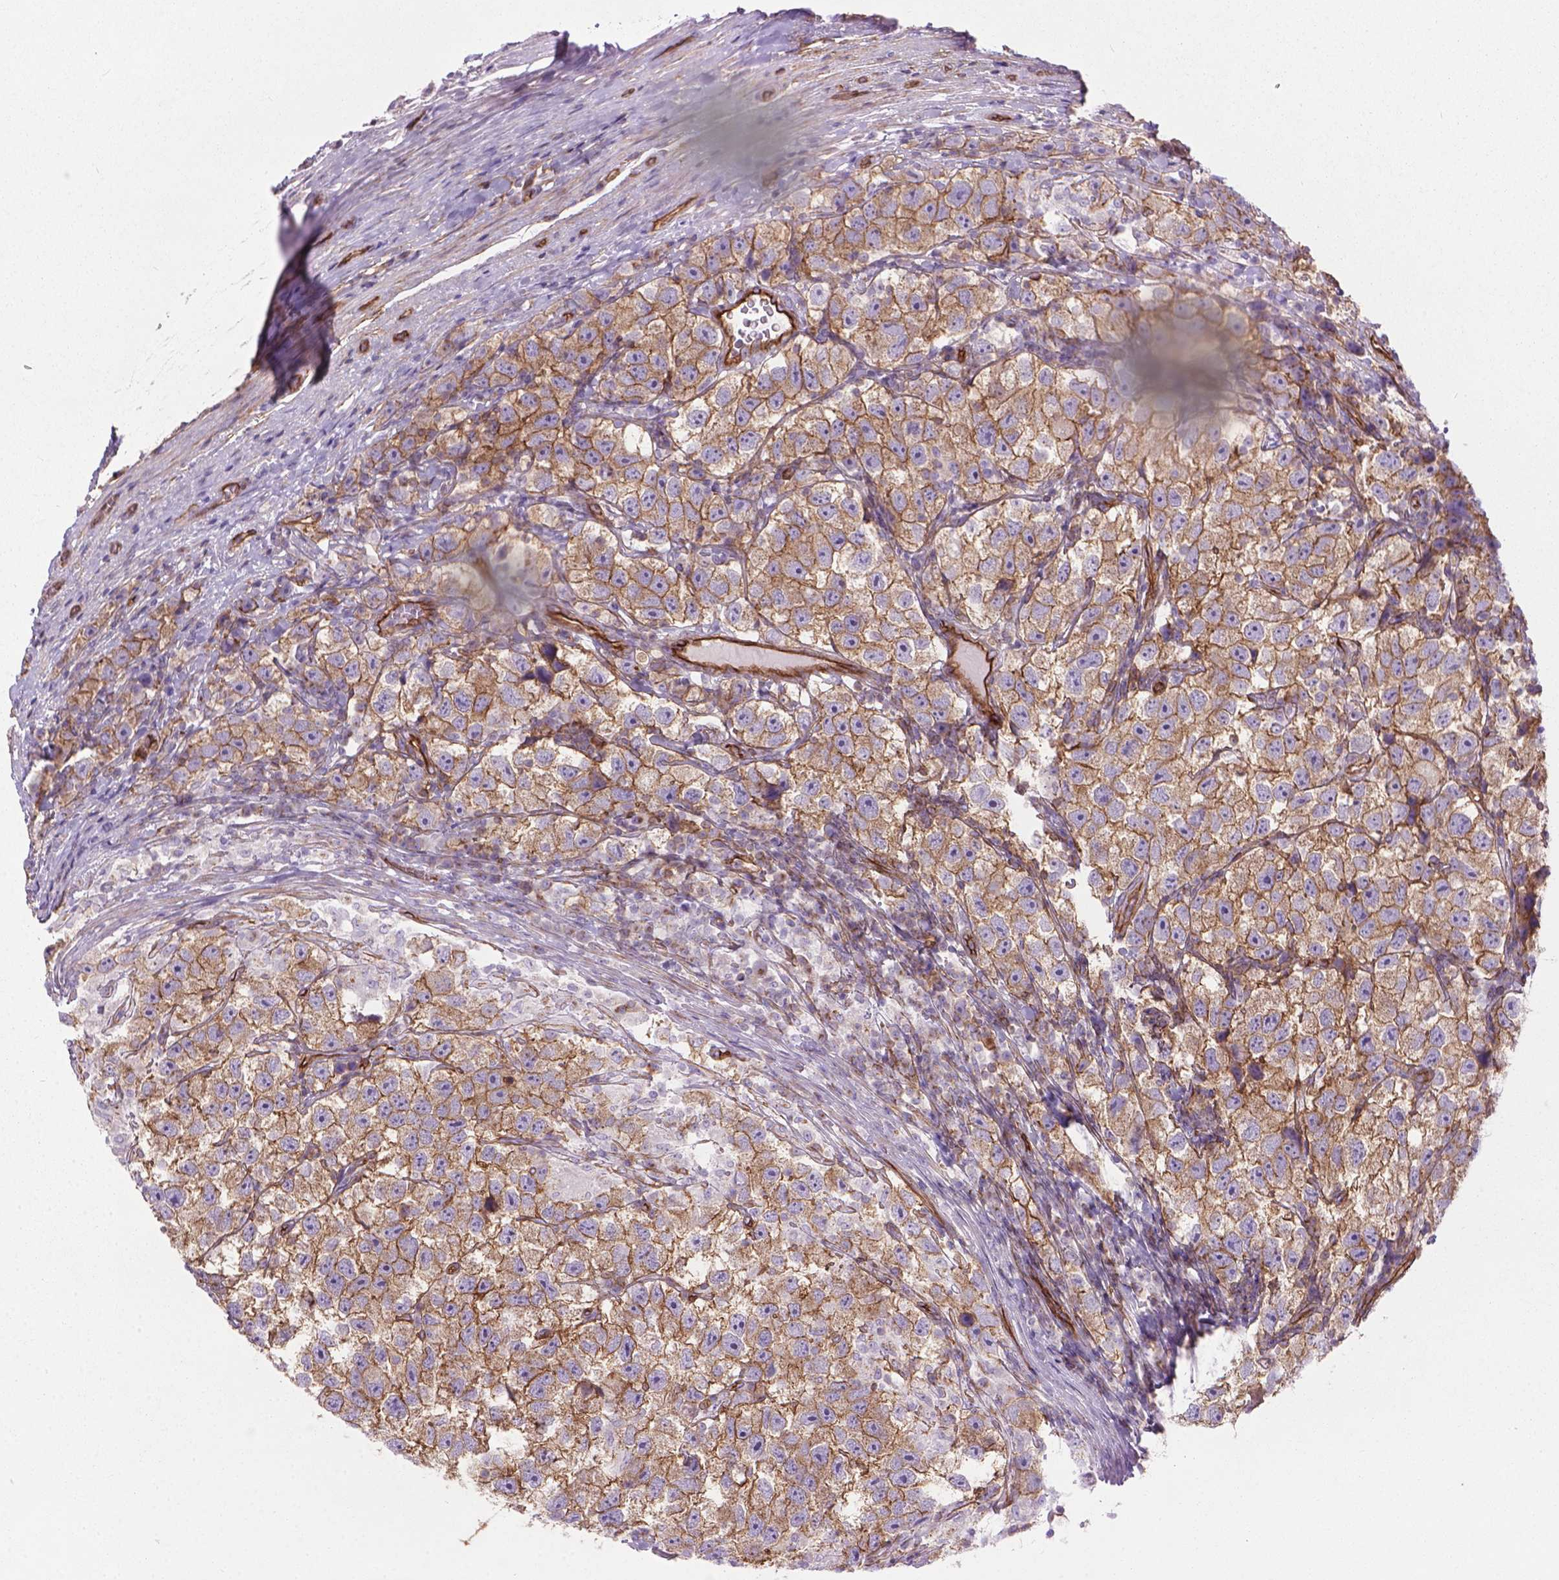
{"staining": {"intensity": "moderate", "quantity": ">75%", "location": "cytoplasmic/membranous"}, "tissue": "testis cancer", "cell_type": "Tumor cells", "image_type": "cancer", "snomed": [{"axis": "morphology", "description": "Seminoma, NOS"}, {"axis": "topography", "description": "Testis"}], "caption": "The immunohistochemical stain labels moderate cytoplasmic/membranous positivity in tumor cells of seminoma (testis) tissue.", "gene": "TENT5A", "patient": {"sex": "male", "age": 26}}